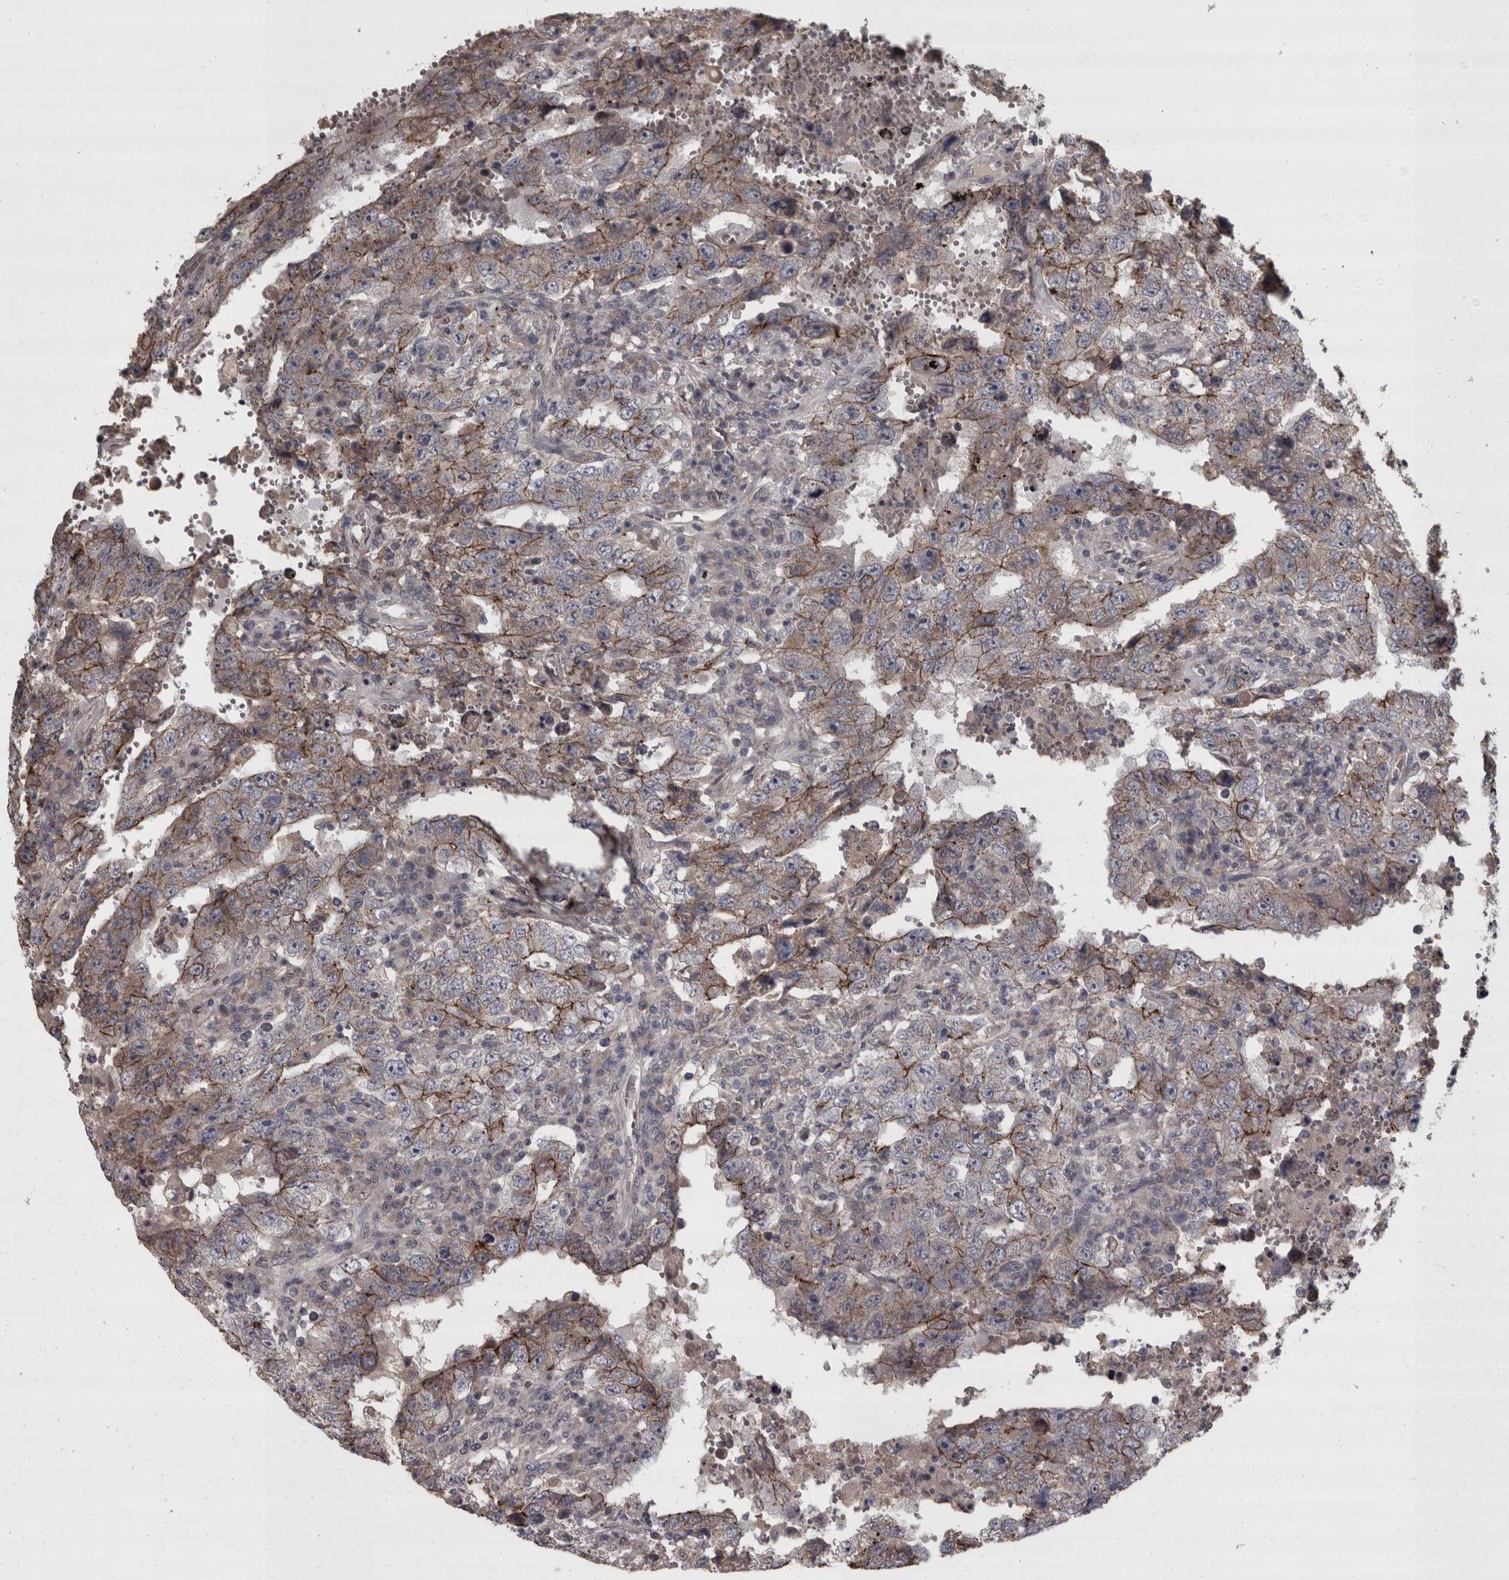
{"staining": {"intensity": "weak", "quantity": "25%-75%", "location": "cytoplasmic/membranous"}, "tissue": "testis cancer", "cell_type": "Tumor cells", "image_type": "cancer", "snomed": [{"axis": "morphology", "description": "Carcinoma, Embryonal, NOS"}, {"axis": "topography", "description": "Testis"}], "caption": "The immunohistochemical stain shows weak cytoplasmic/membranous expression in tumor cells of testis cancer tissue. (brown staining indicates protein expression, while blue staining denotes nuclei).", "gene": "PCDH17", "patient": {"sex": "male", "age": 26}}